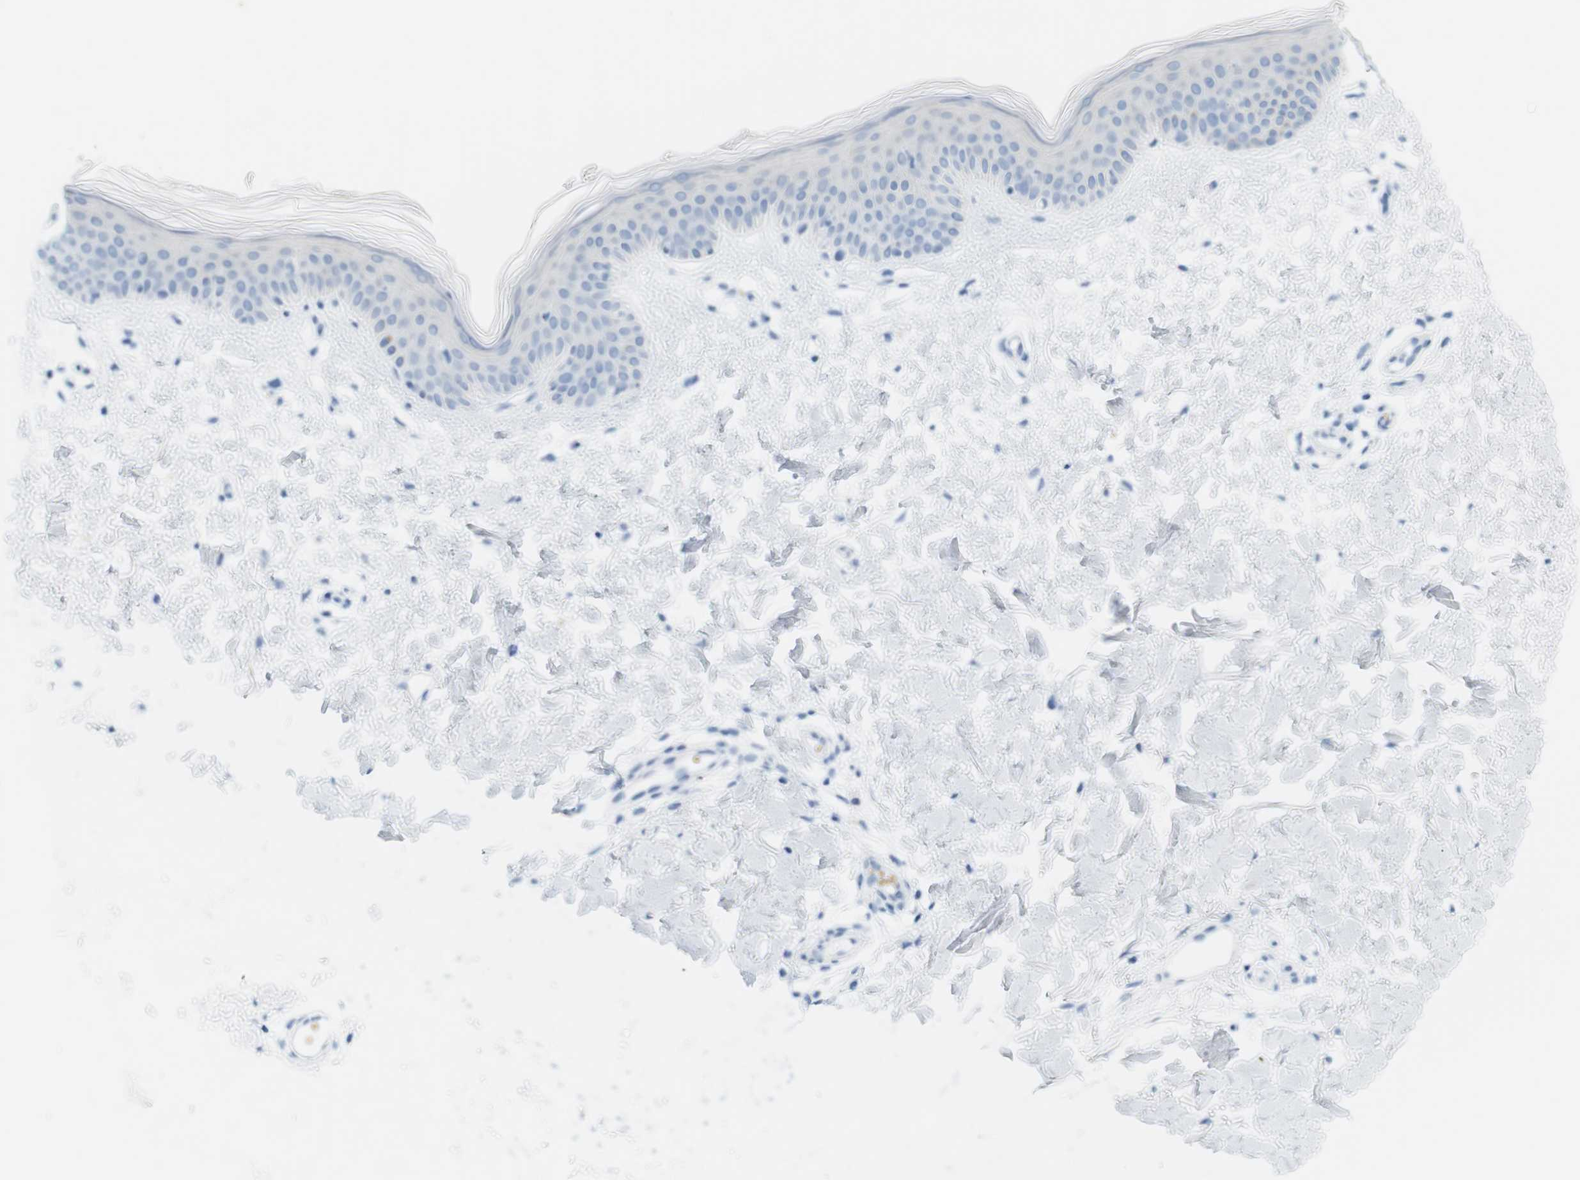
{"staining": {"intensity": "negative", "quantity": "none", "location": "none"}, "tissue": "skin", "cell_type": "Fibroblasts", "image_type": "normal", "snomed": [{"axis": "morphology", "description": "Normal tissue, NOS"}, {"axis": "topography", "description": "Skin"}], "caption": "Skin stained for a protein using immunohistochemistry (IHC) demonstrates no expression fibroblasts.", "gene": "TNNT2", "patient": {"sex": "female", "age": 56}}